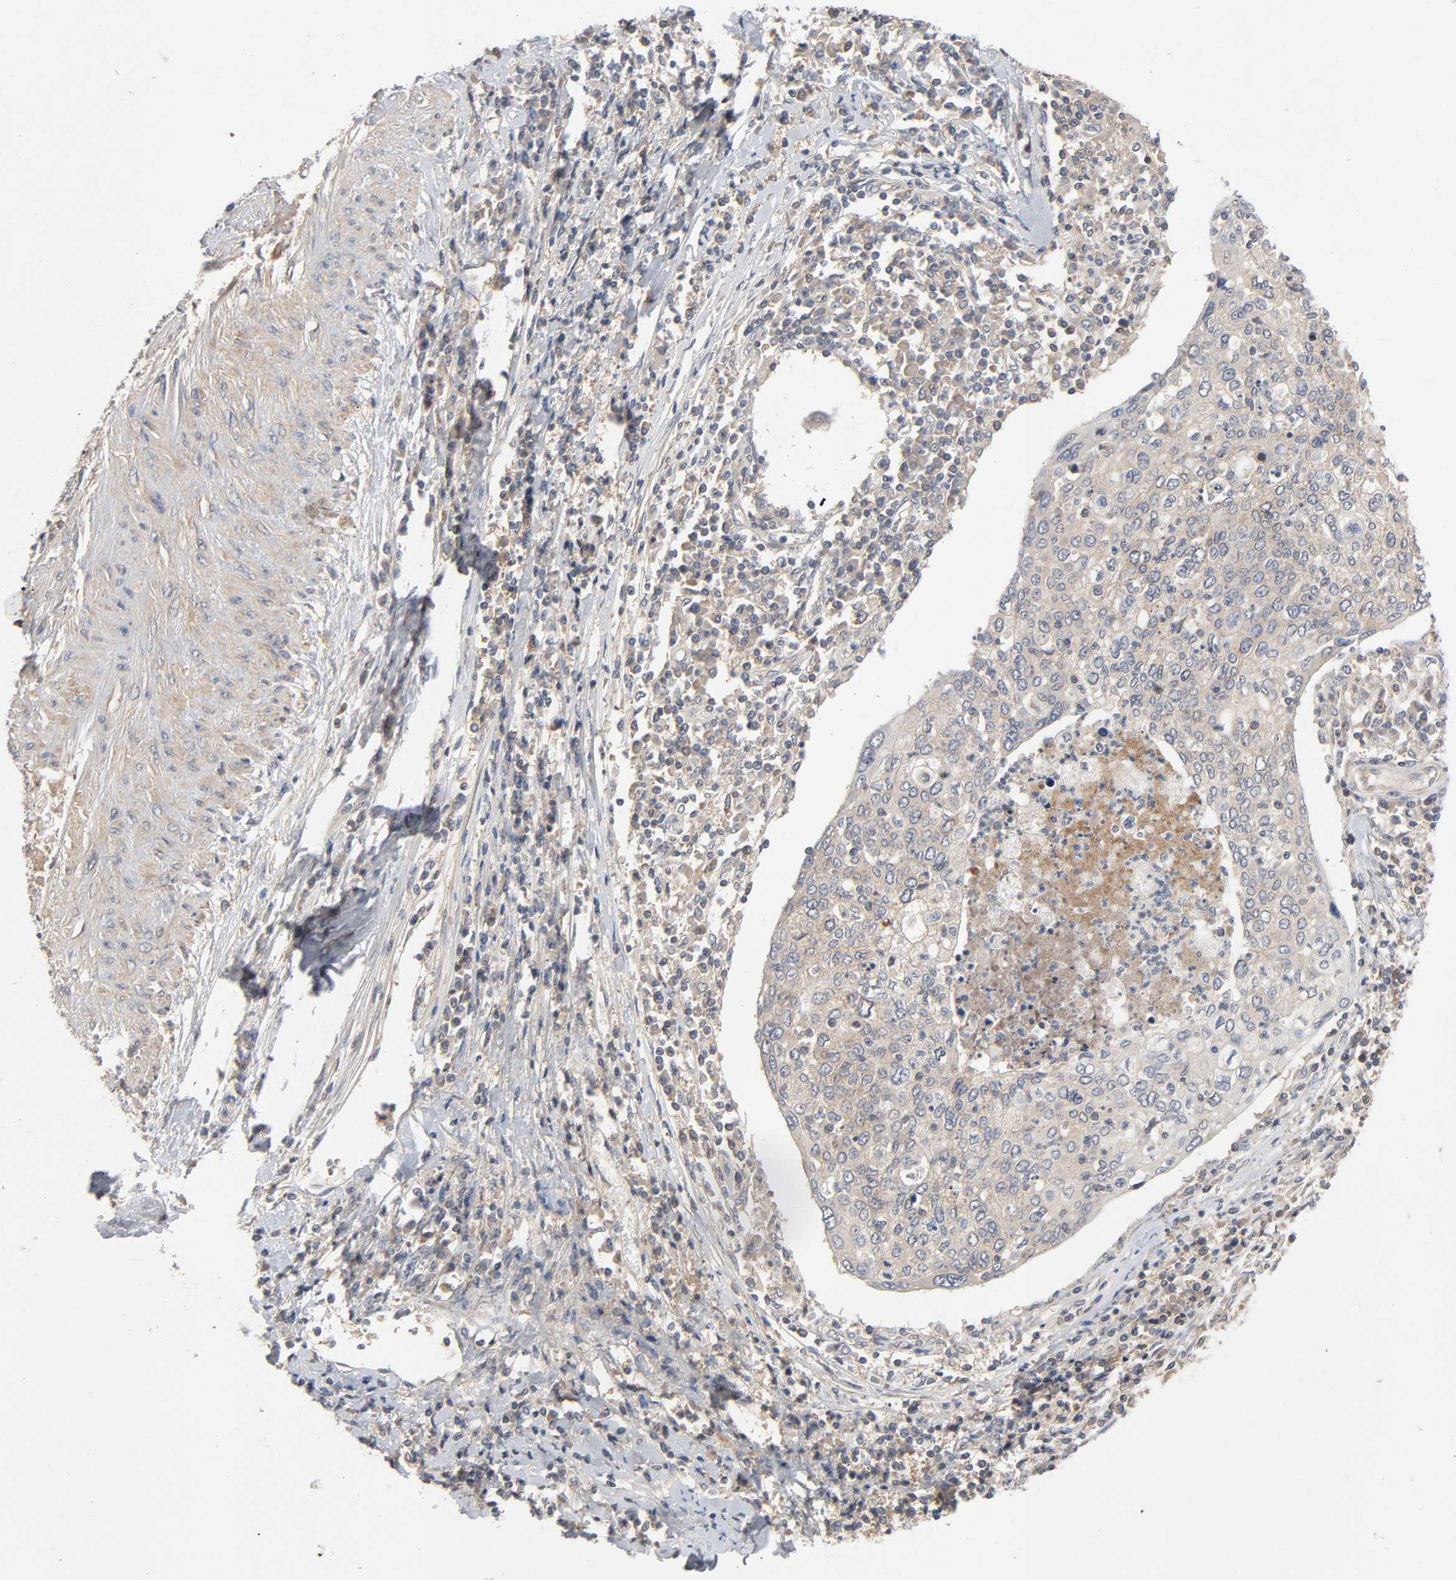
{"staining": {"intensity": "moderate", "quantity": ">75%", "location": "cytoplasmic/membranous"}, "tissue": "cervical cancer", "cell_type": "Tumor cells", "image_type": "cancer", "snomed": [{"axis": "morphology", "description": "Squamous cell carcinoma, NOS"}, {"axis": "topography", "description": "Cervix"}], "caption": "Protein analysis of cervical cancer (squamous cell carcinoma) tissue demonstrates moderate cytoplasmic/membranous positivity in approximately >75% of tumor cells.", "gene": "CPB2", "patient": {"sex": "female", "age": 40}}